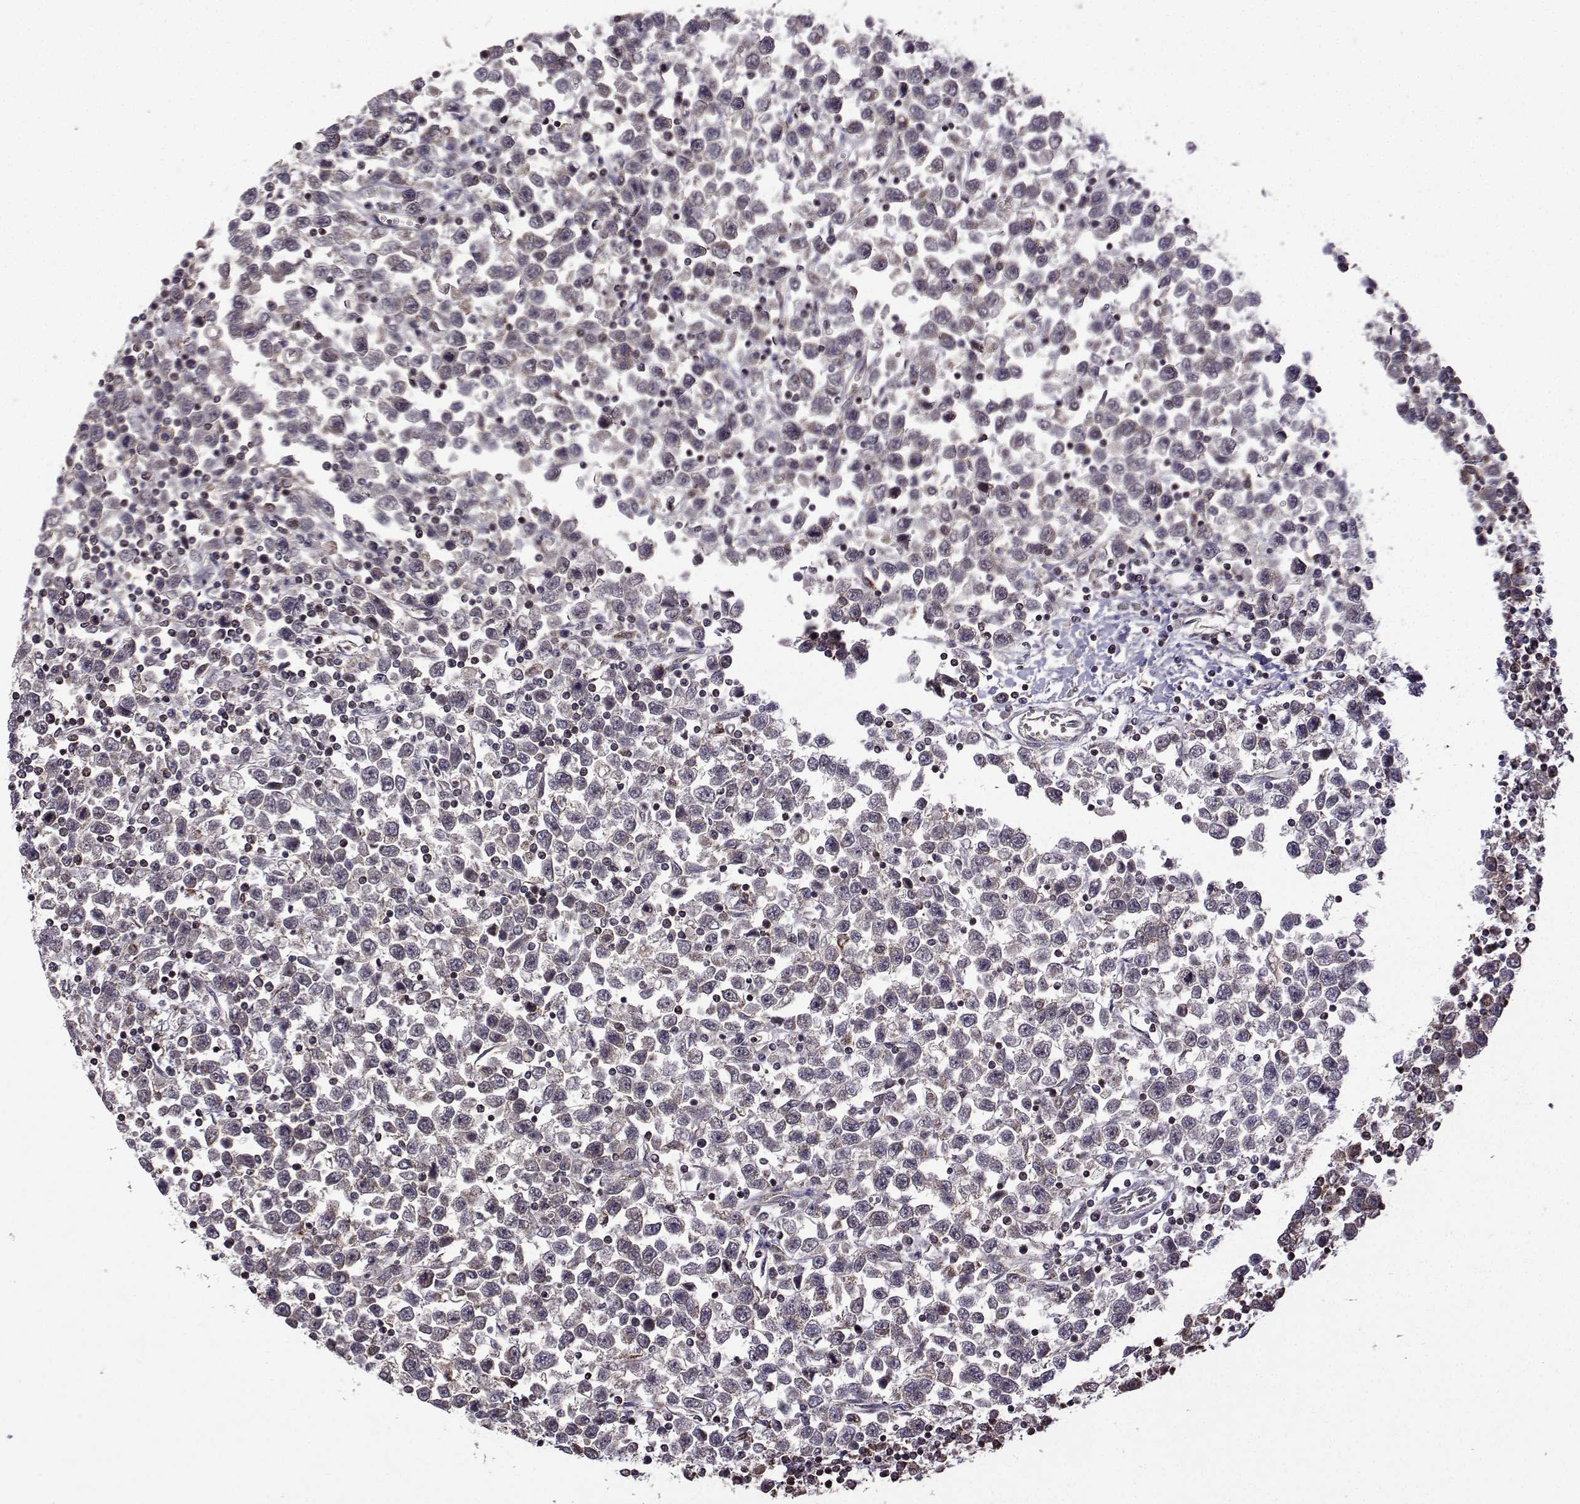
{"staining": {"intensity": "negative", "quantity": "none", "location": "none"}, "tissue": "testis cancer", "cell_type": "Tumor cells", "image_type": "cancer", "snomed": [{"axis": "morphology", "description": "Seminoma, NOS"}, {"axis": "topography", "description": "Testis"}], "caption": "A micrograph of seminoma (testis) stained for a protein displays no brown staining in tumor cells.", "gene": "TAB2", "patient": {"sex": "male", "age": 34}}